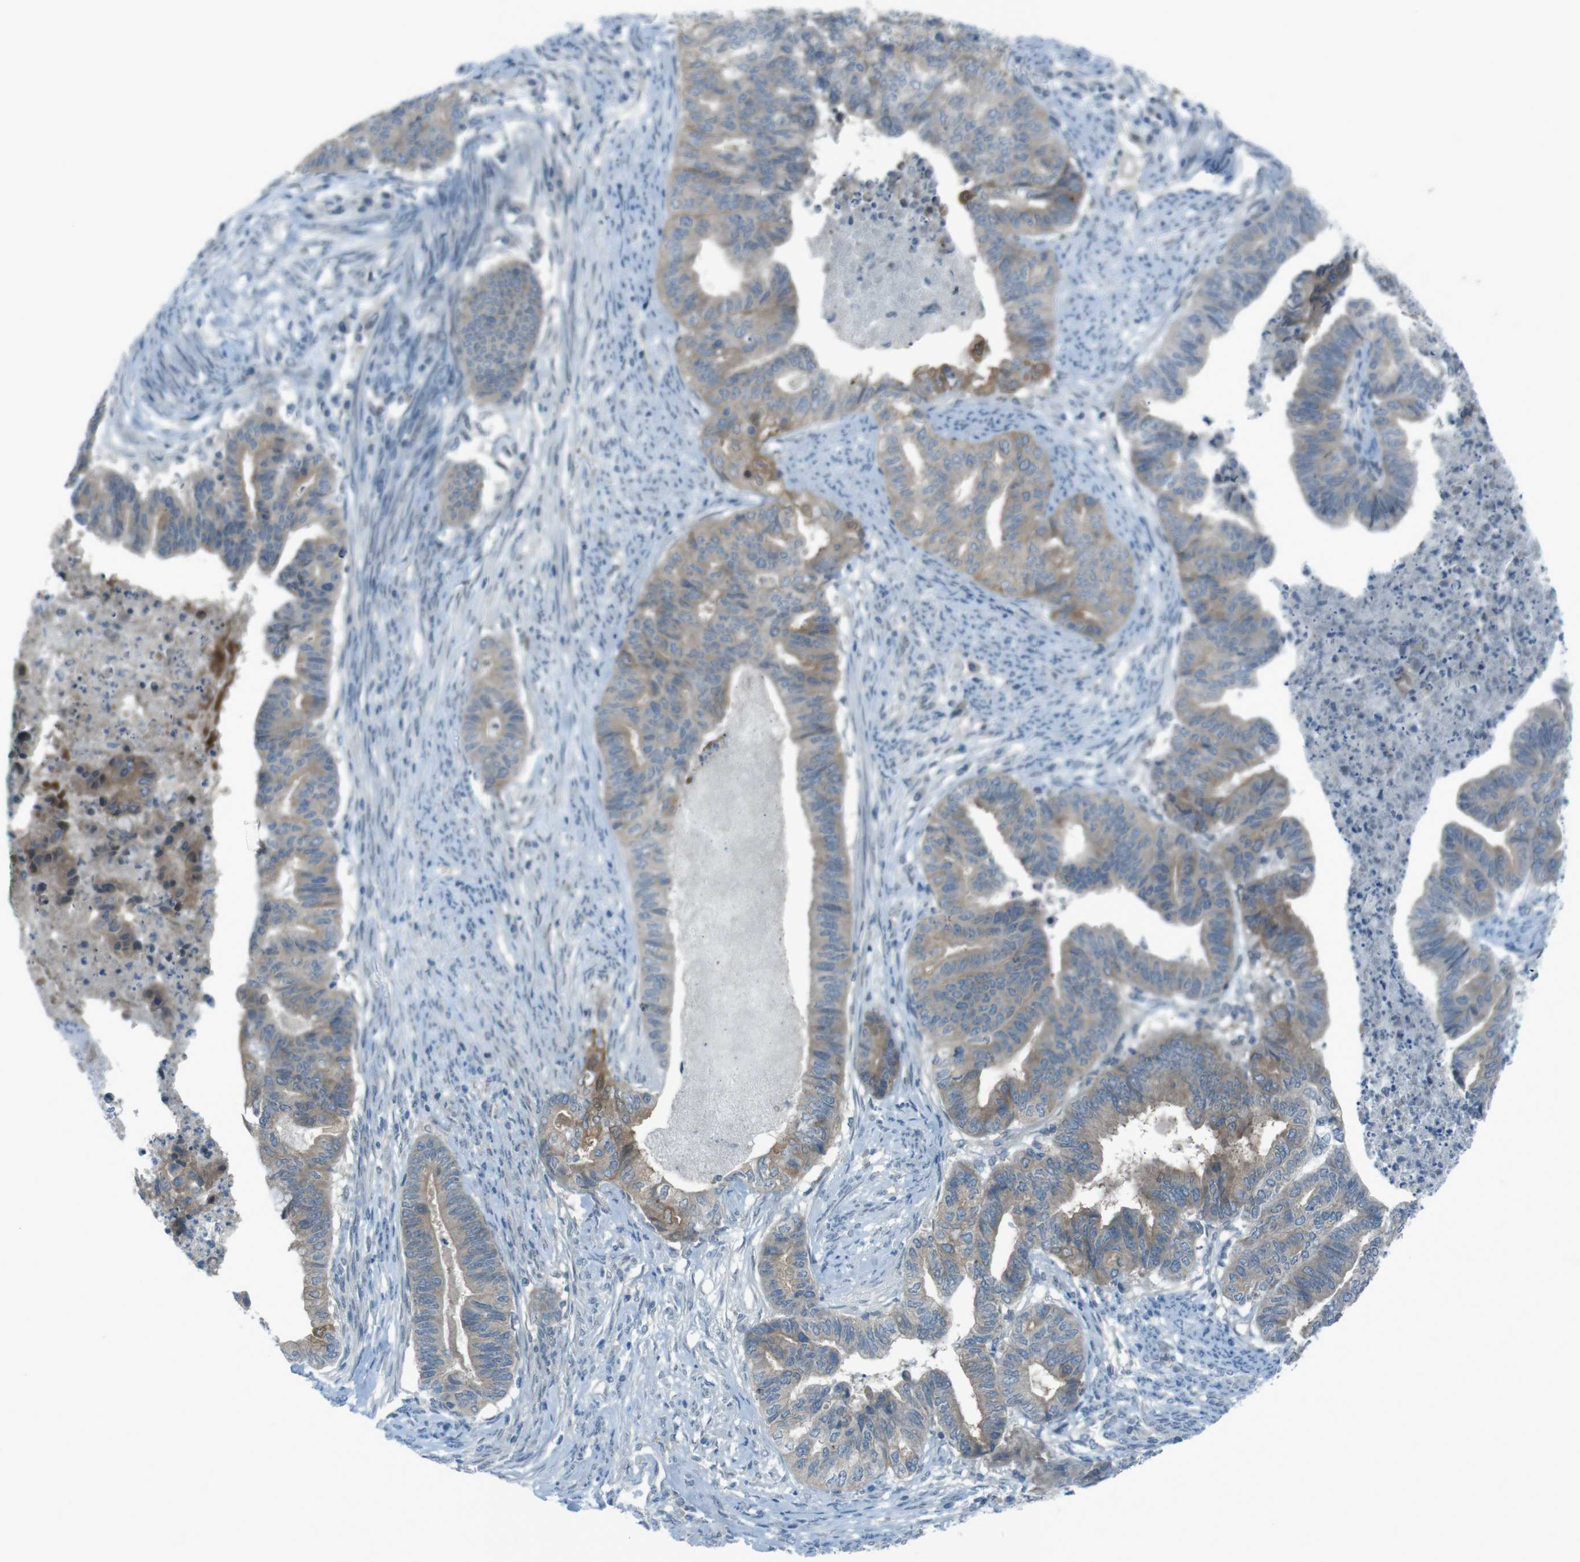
{"staining": {"intensity": "moderate", "quantity": "25%-75%", "location": "cytoplasmic/membranous"}, "tissue": "endometrial cancer", "cell_type": "Tumor cells", "image_type": "cancer", "snomed": [{"axis": "morphology", "description": "Adenocarcinoma, NOS"}, {"axis": "topography", "description": "Endometrium"}], "caption": "Moderate cytoplasmic/membranous staining for a protein is identified in approximately 25%-75% of tumor cells of endometrial adenocarcinoma using immunohistochemistry.", "gene": "ZDHHC20", "patient": {"sex": "female", "age": 79}}